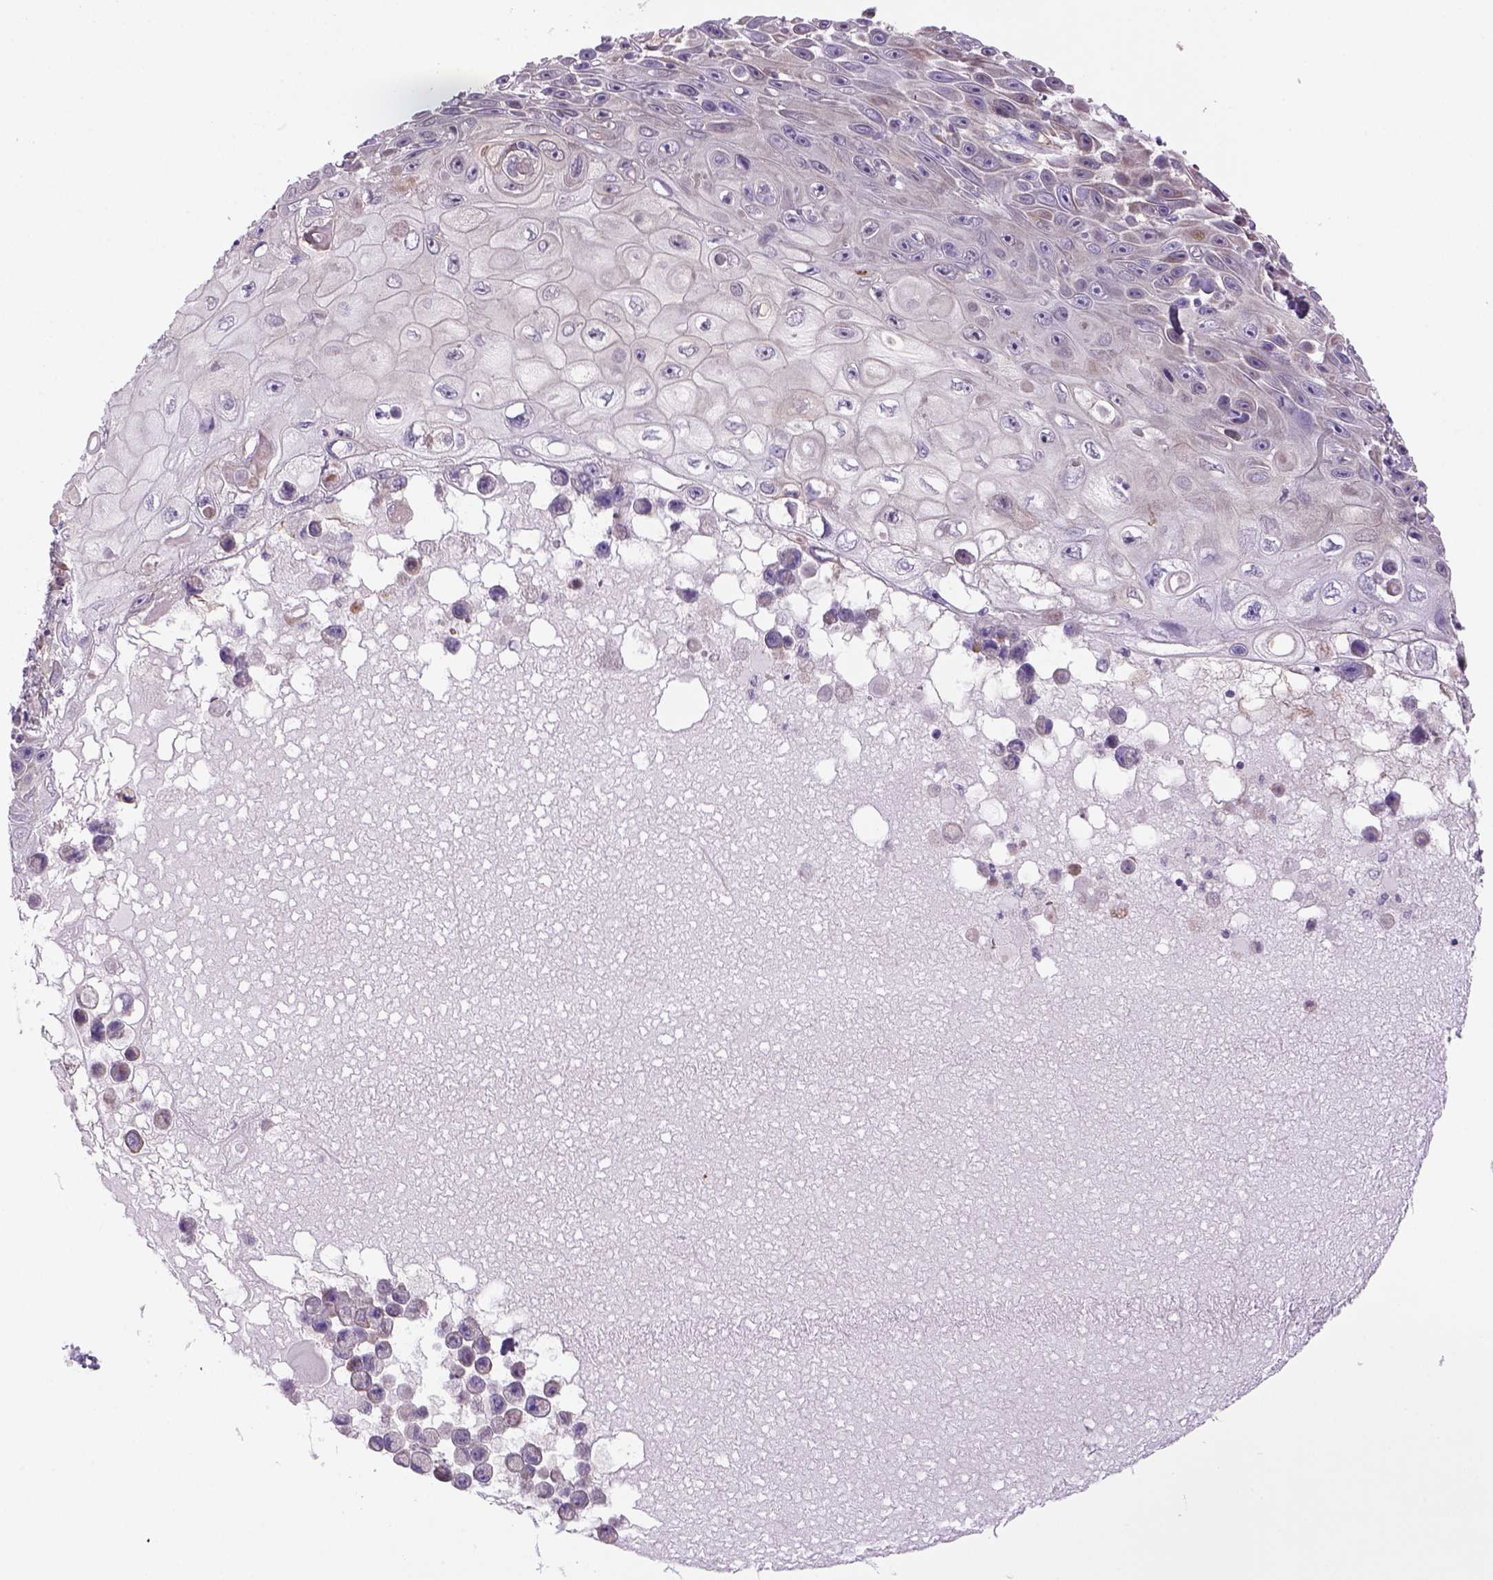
{"staining": {"intensity": "weak", "quantity": "<25%", "location": "cytoplasmic/membranous"}, "tissue": "skin cancer", "cell_type": "Tumor cells", "image_type": "cancer", "snomed": [{"axis": "morphology", "description": "Squamous cell carcinoma, NOS"}, {"axis": "topography", "description": "Skin"}], "caption": "Immunohistochemistry (IHC) micrograph of neoplastic tissue: human skin squamous cell carcinoma stained with DAB reveals no significant protein positivity in tumor cells.", "gene": "ADGRV1", "patient": {"sex": "male", "age": 82}}